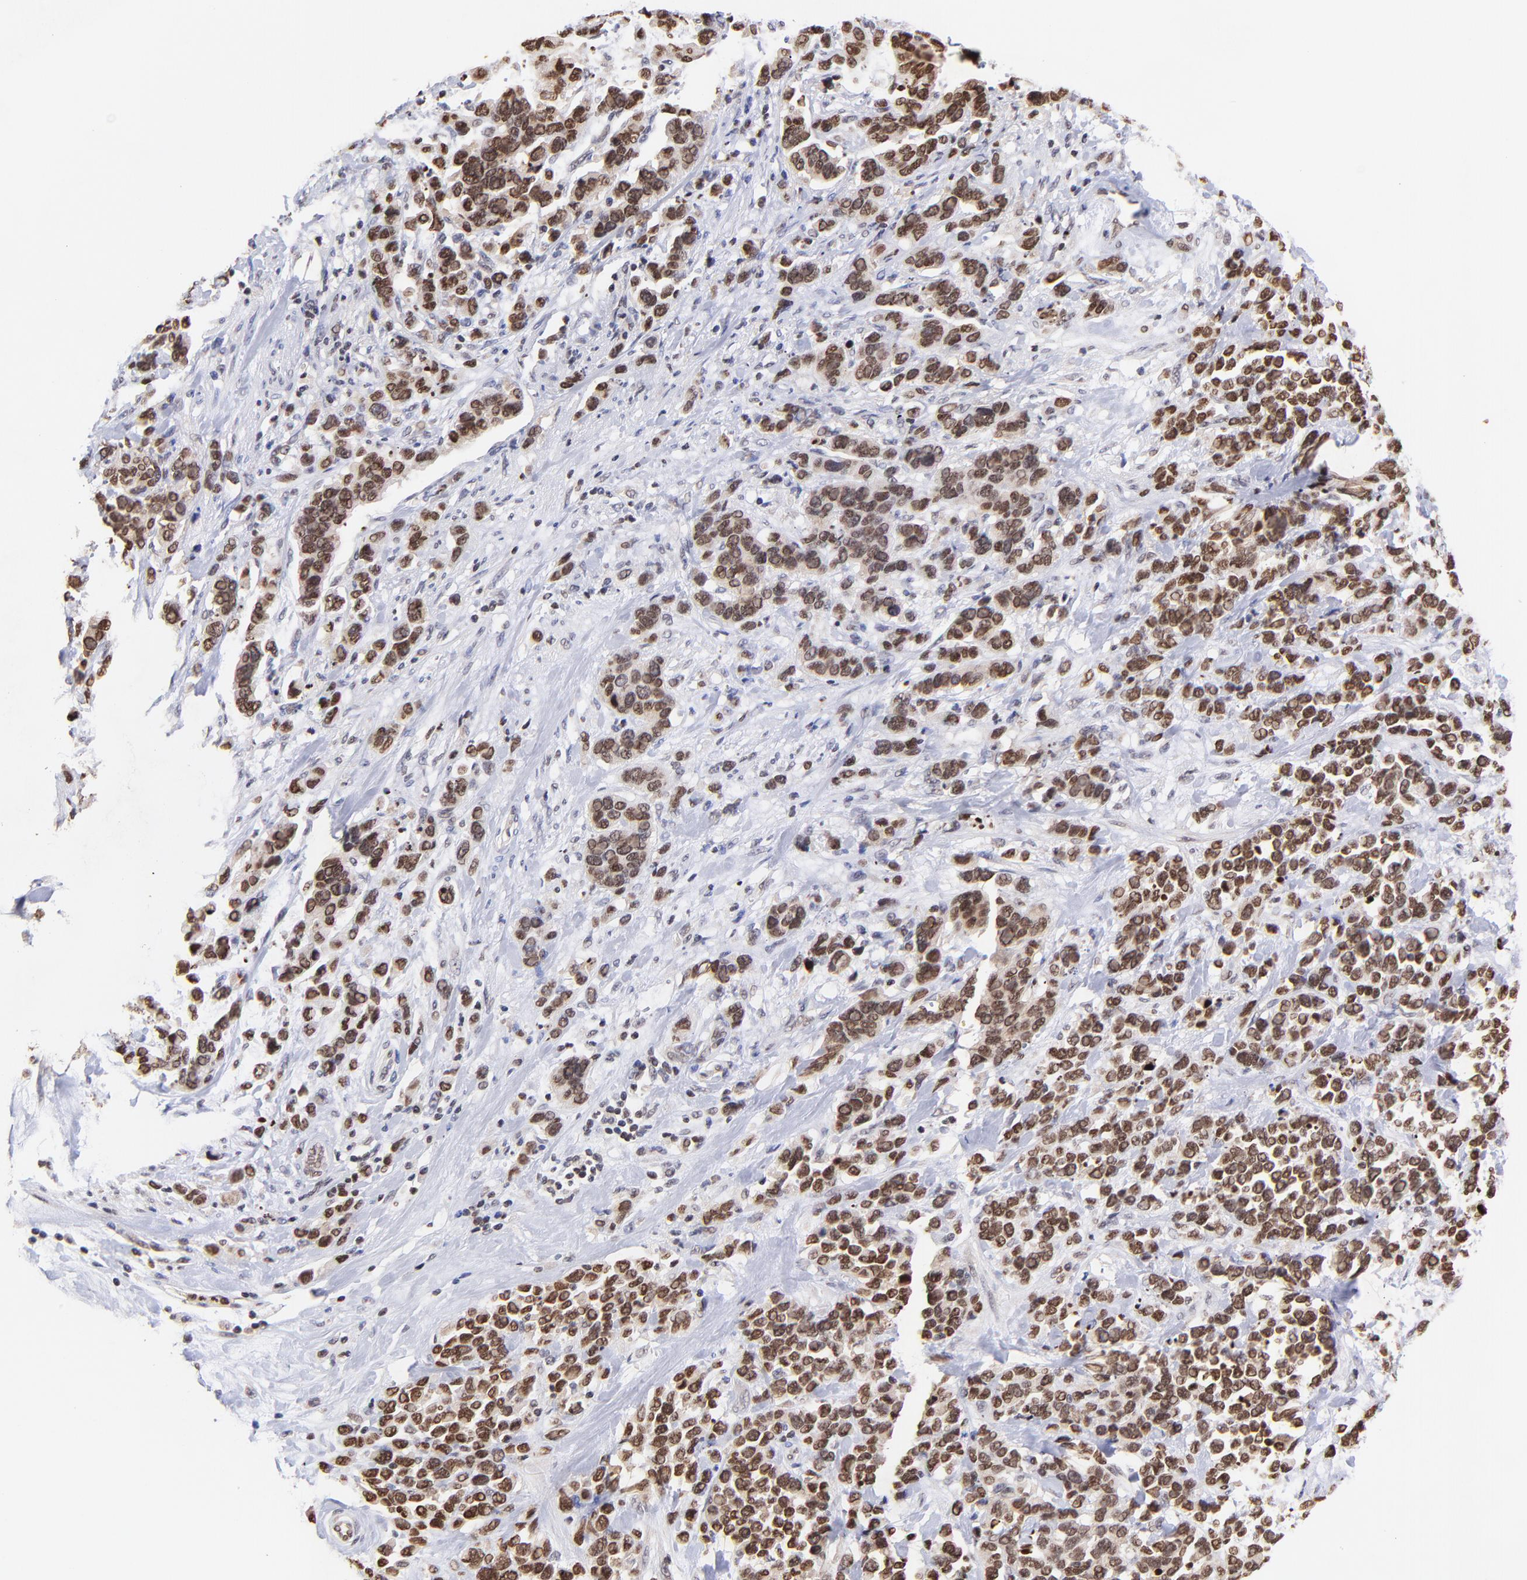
{"staining": {"intensity": "strong", "quantity": ">75%", "location": "nuclear"}, "tissue": "stomach cancer", "cell_type": "Tumor cells", "image_type": "cancer", "snomed": [{"axis": "morphology", "description": "Adenocarcinoma, NOS"}, {"axis": "topography", "description": "Stomach, upper"}], "caption": "Approximately >75% of tumor cells in human stomach cancer show strong nuclear protein staining as visualized by brown immunohistochemical staining.", "gene": "WDR25", "patient": {"sex": "male", "age": 71}}